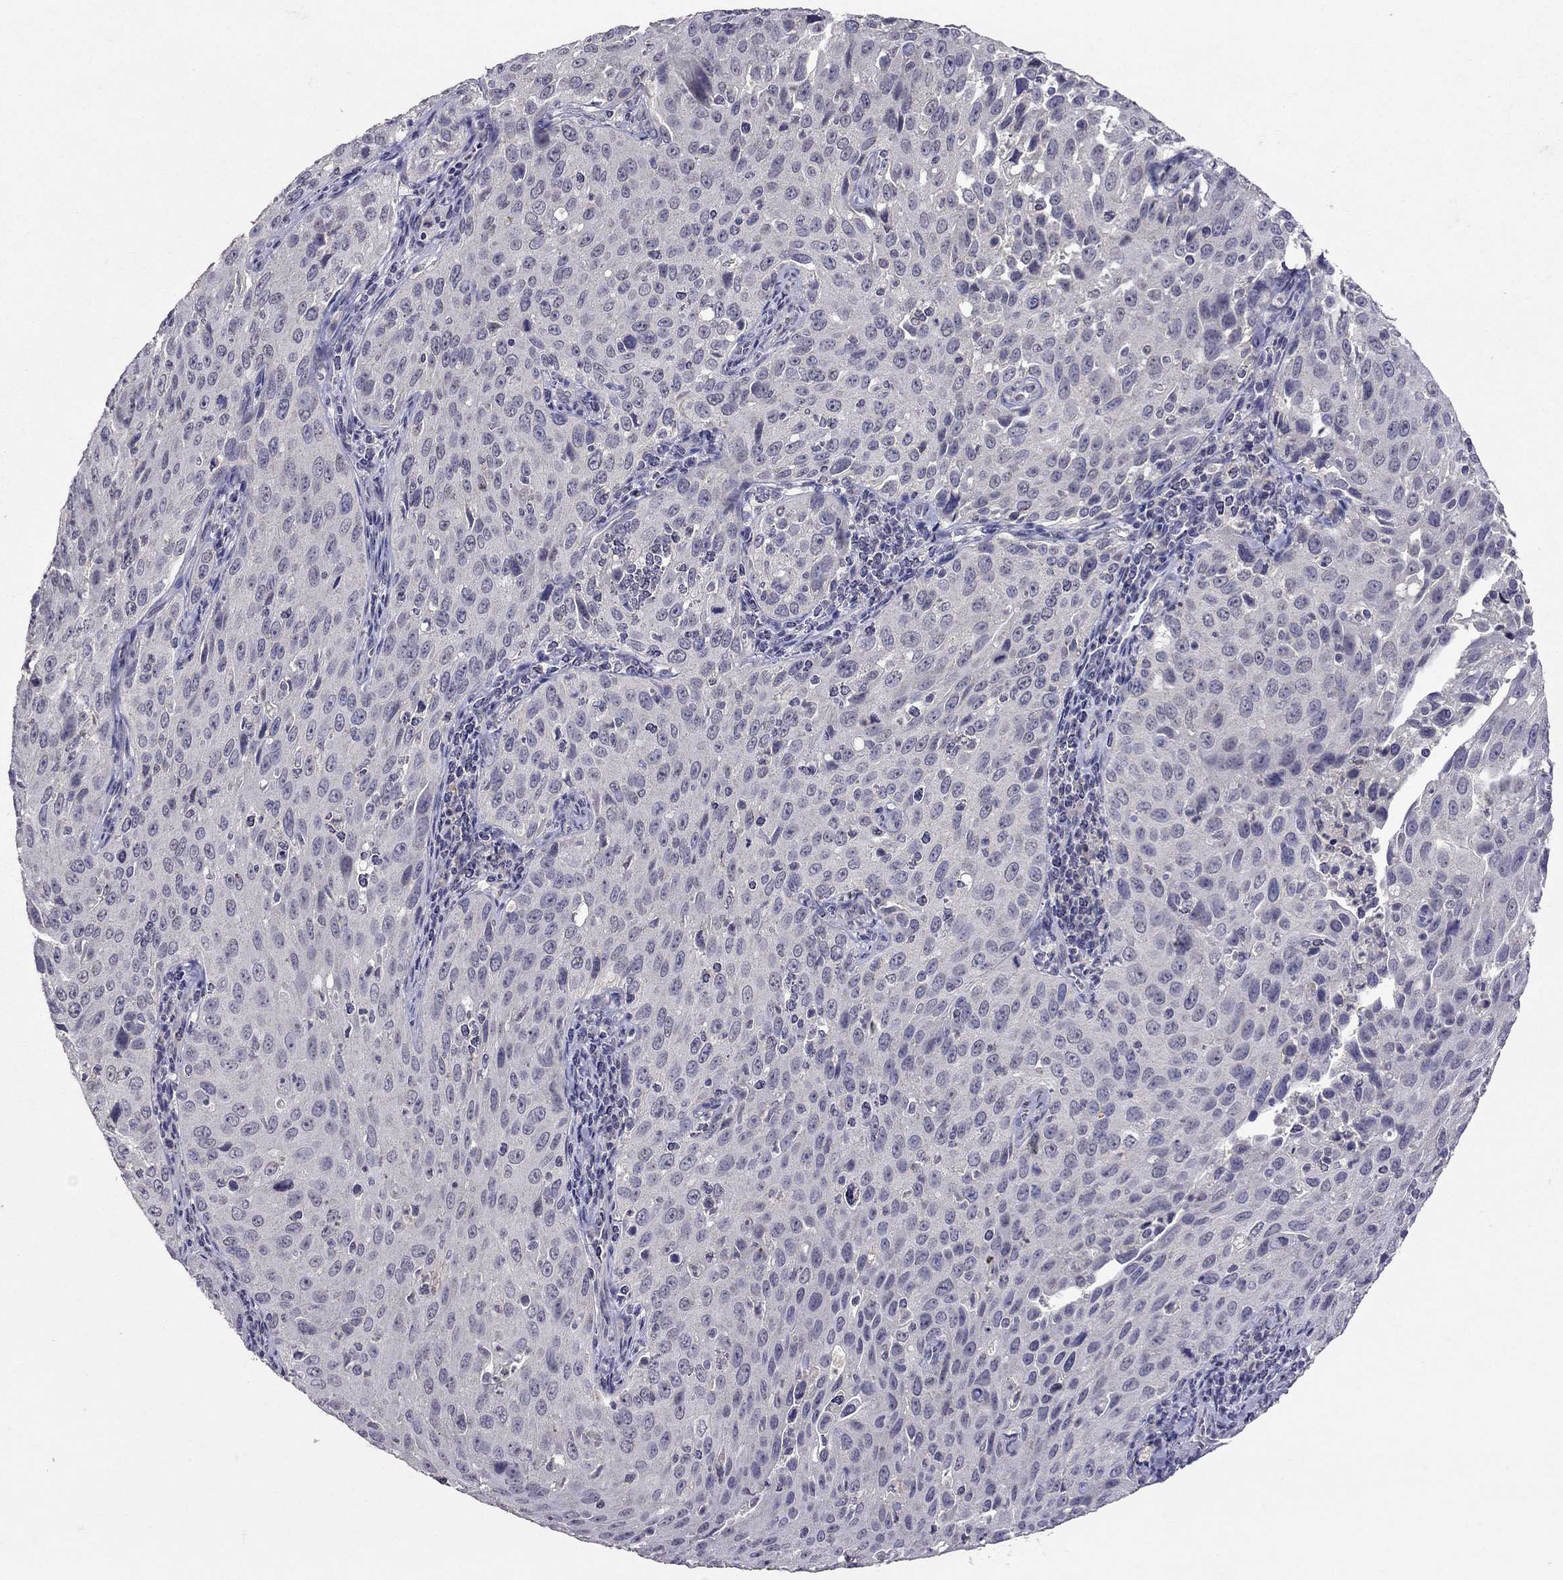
{"staining": {"intensity": "negative", "quantity": "none", "location": "none"}, "tissue": "cervical cancer", "cell_type": "Tumor cells", "image_type": "cancer", "snomed": [{"axis": "morphology", "description": "Squamous cell carcinoma, NOS"}, {"axis": "topography", "description": "Cervix"}], "caption": "Tumor cells show no significant protein staining in squamous cell carcinoma (cervical).", "gene": "FST", "patient": {"sex": "female", "age": 26}}